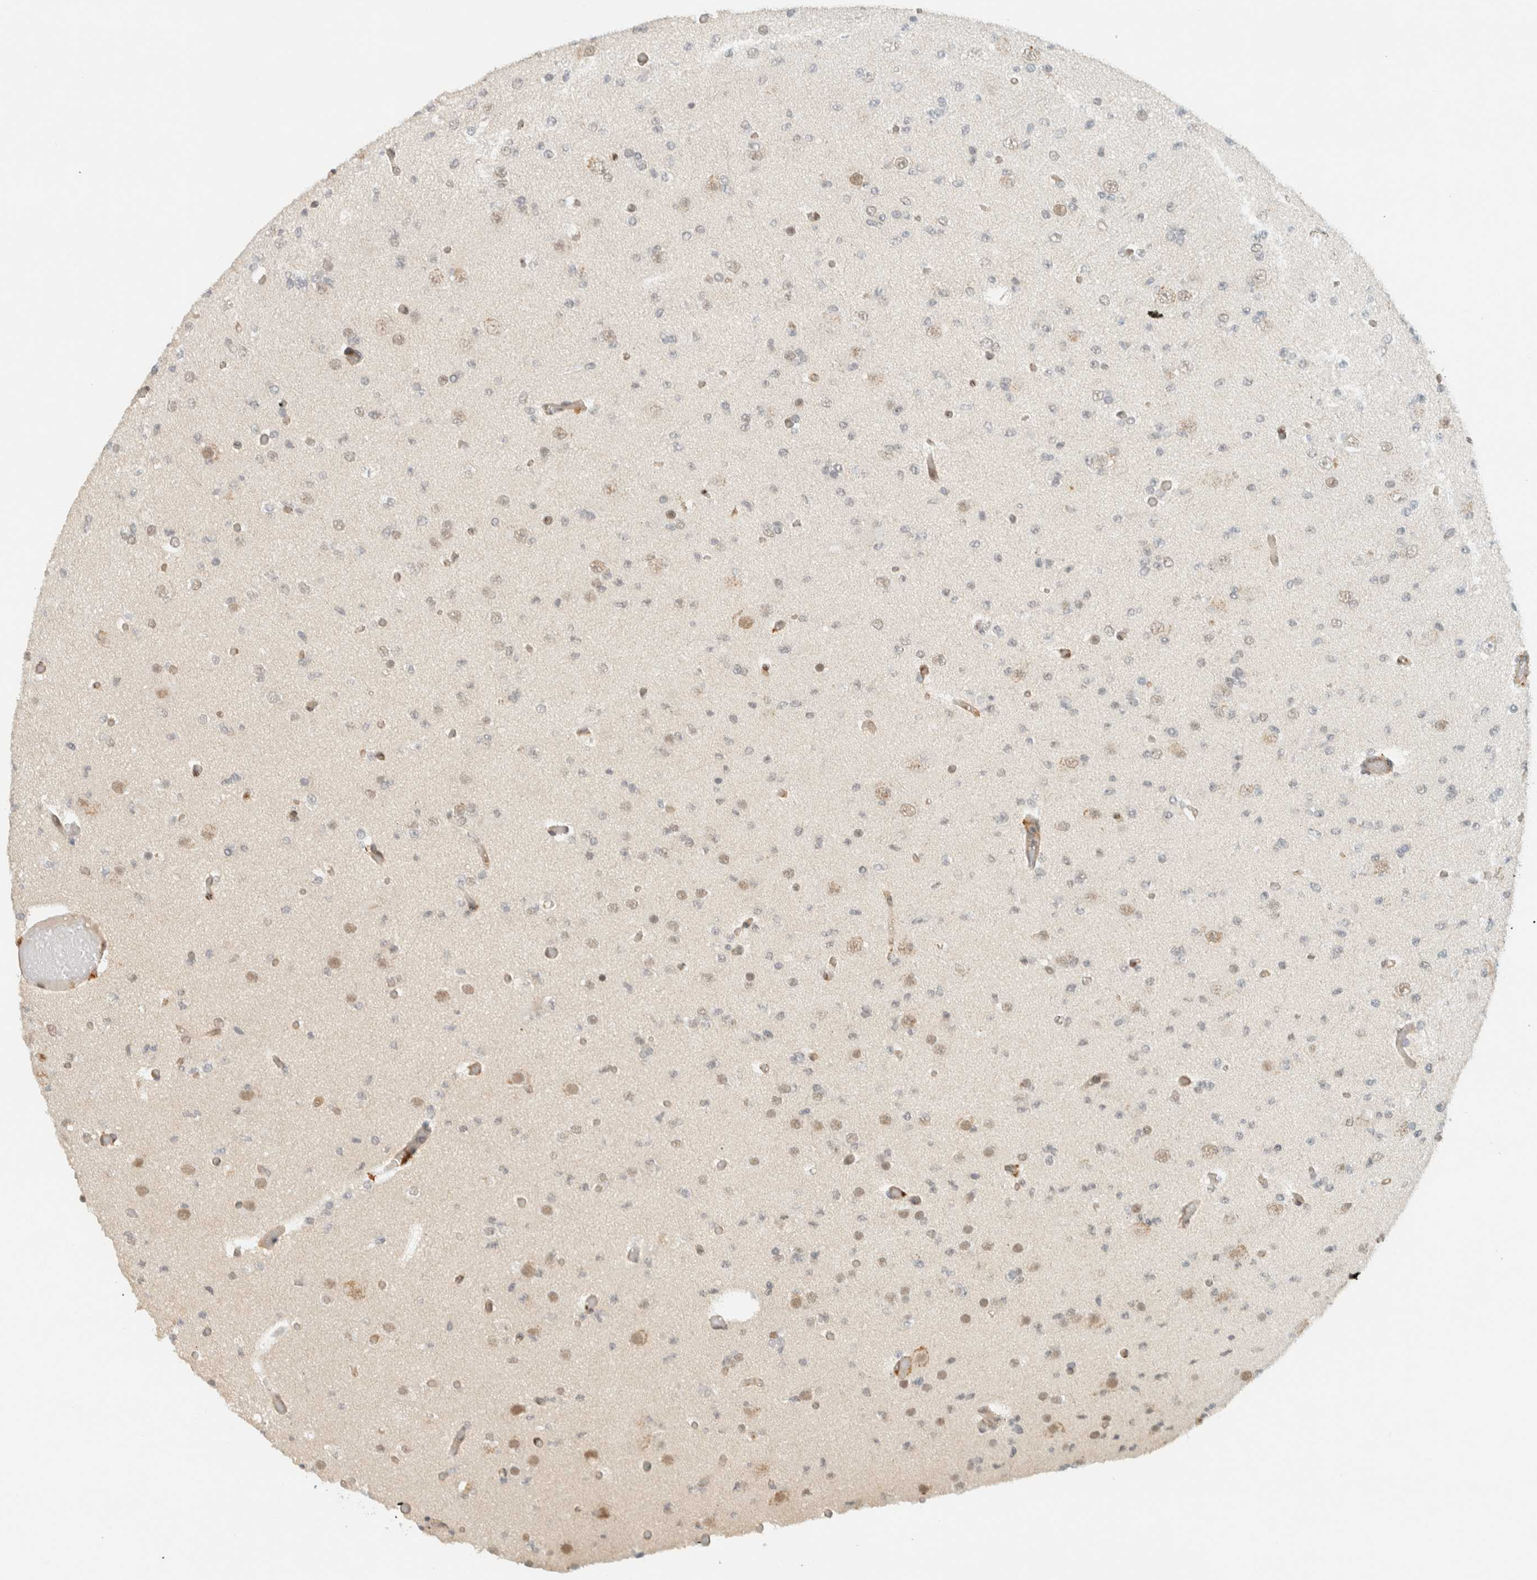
{"staining": {"intensity": "weak", "quantity": "<25%", "location": "nuclear"}, "tissue": "glioma", "cell_type": "Tumor cells", "image_type": "cancer", "snomed": [{"axis": "morphology", "description": "Glioma, malignant, Low grade"}, {"axis": "topography", "description": "Brain"}], "caption": "Image shows no significant protein staining in tumor cells of glioma. The staining was performed using DAB to visualize the protein expression in brown, while the nuclei were stained in blue with hematoxylin (Magnification: 20x).", "gene": "ITPRID1", "patient": {"sex": "female", "age": 22}}